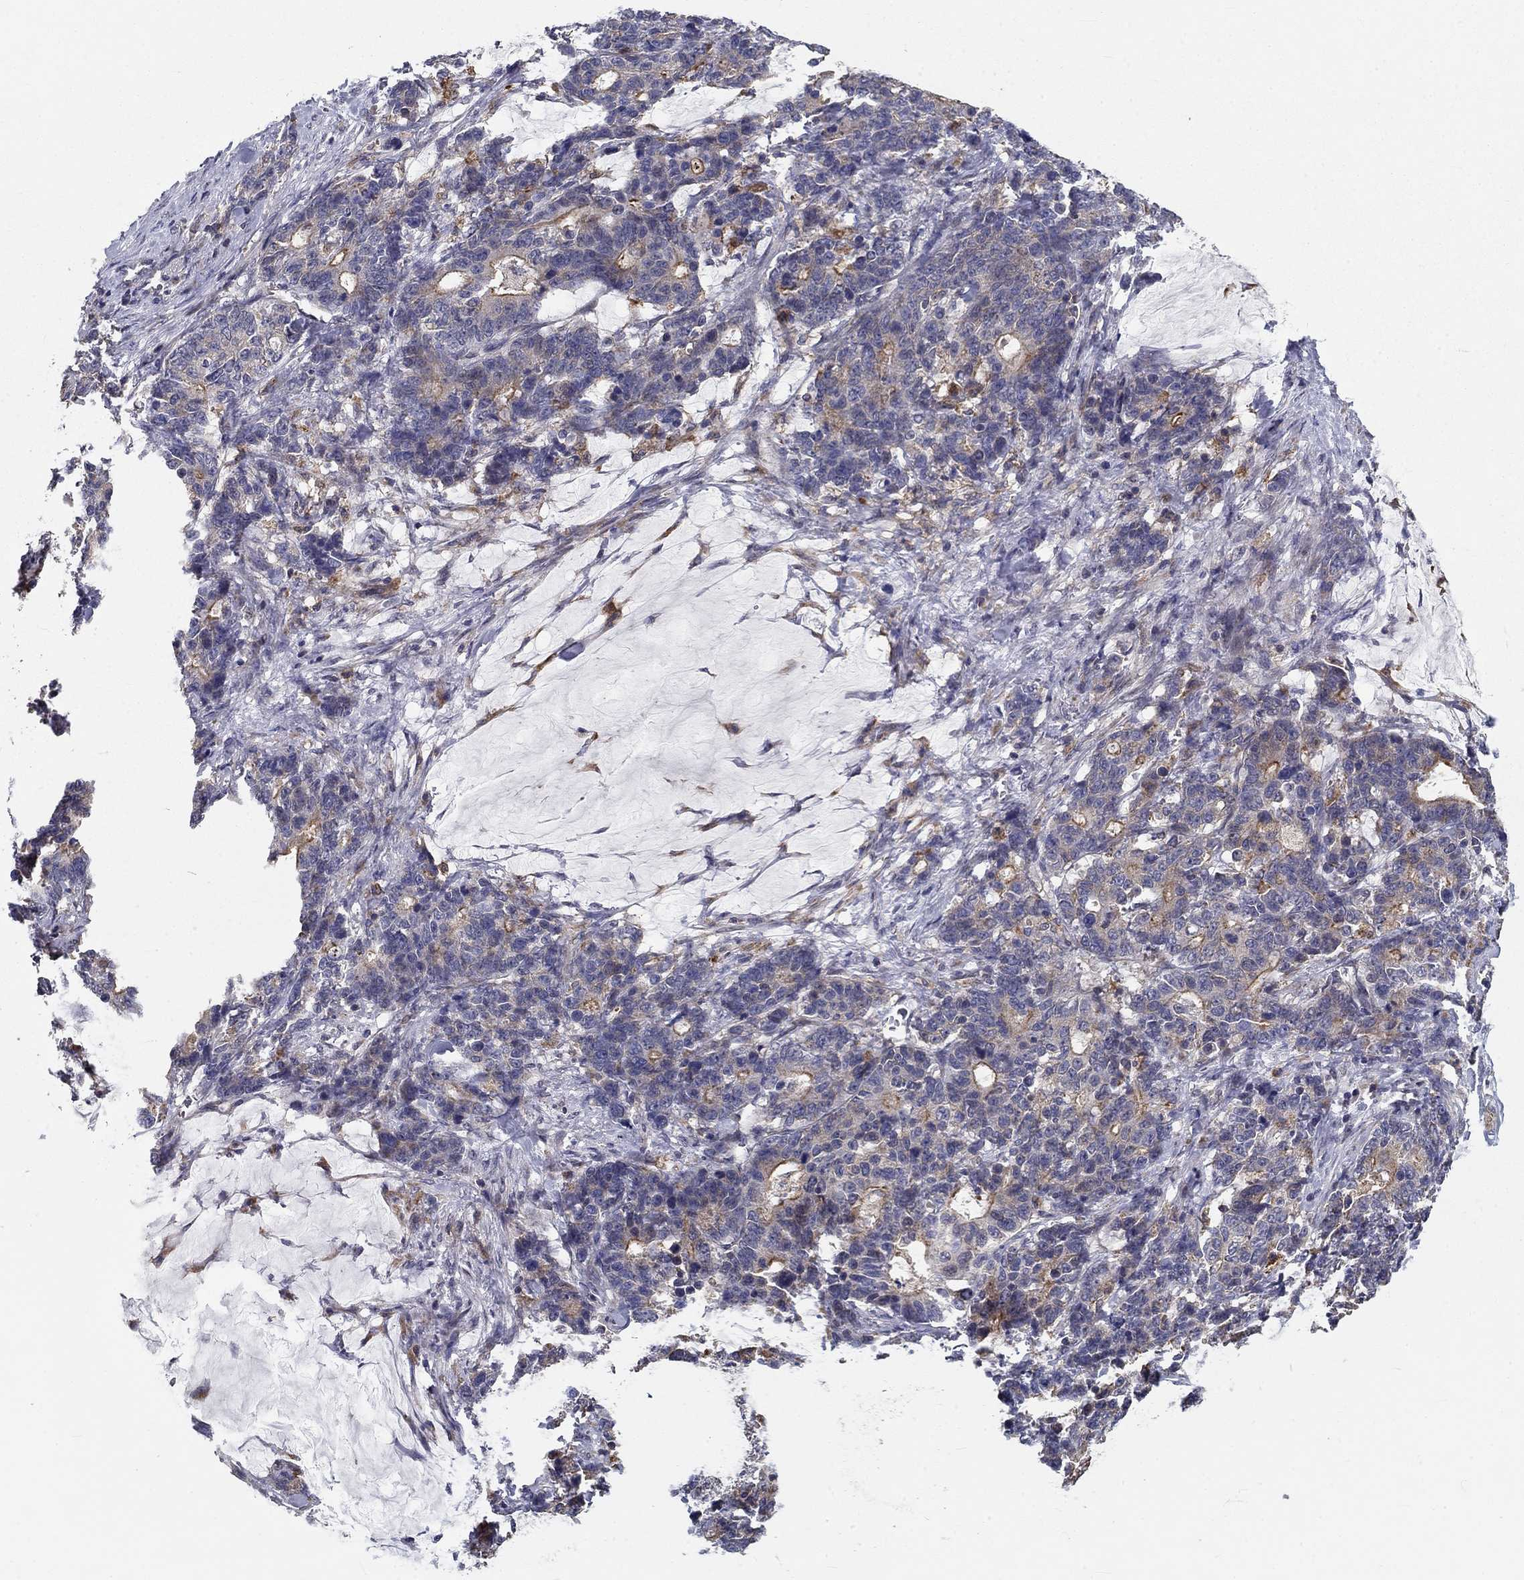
{"staining": {"intensity": "weak", "quantity": "<25%", "location": "cytoplasmic/membranous"}, "tissue": "stomach cancer", "cell_type": "Tumor cells", "image_type": "cancer", "snomed": [{"axis": "morphology", "description": "Normal tissue, NOS"}, {"axis": "morphology", "description": "Adenocarcinoma, NOS"}, {"axis": "topography", "description": "Stomach"}], "caption": "High magnification brightfield microscopy of stomach cancer (adenocarcinoma) stained with DAB (brown) and counterstained with hematoxylin (blue): tumor cells show no significant staining.", "gene": "ALDH4A1", "patient": {"sex": "female", "age": 64}}